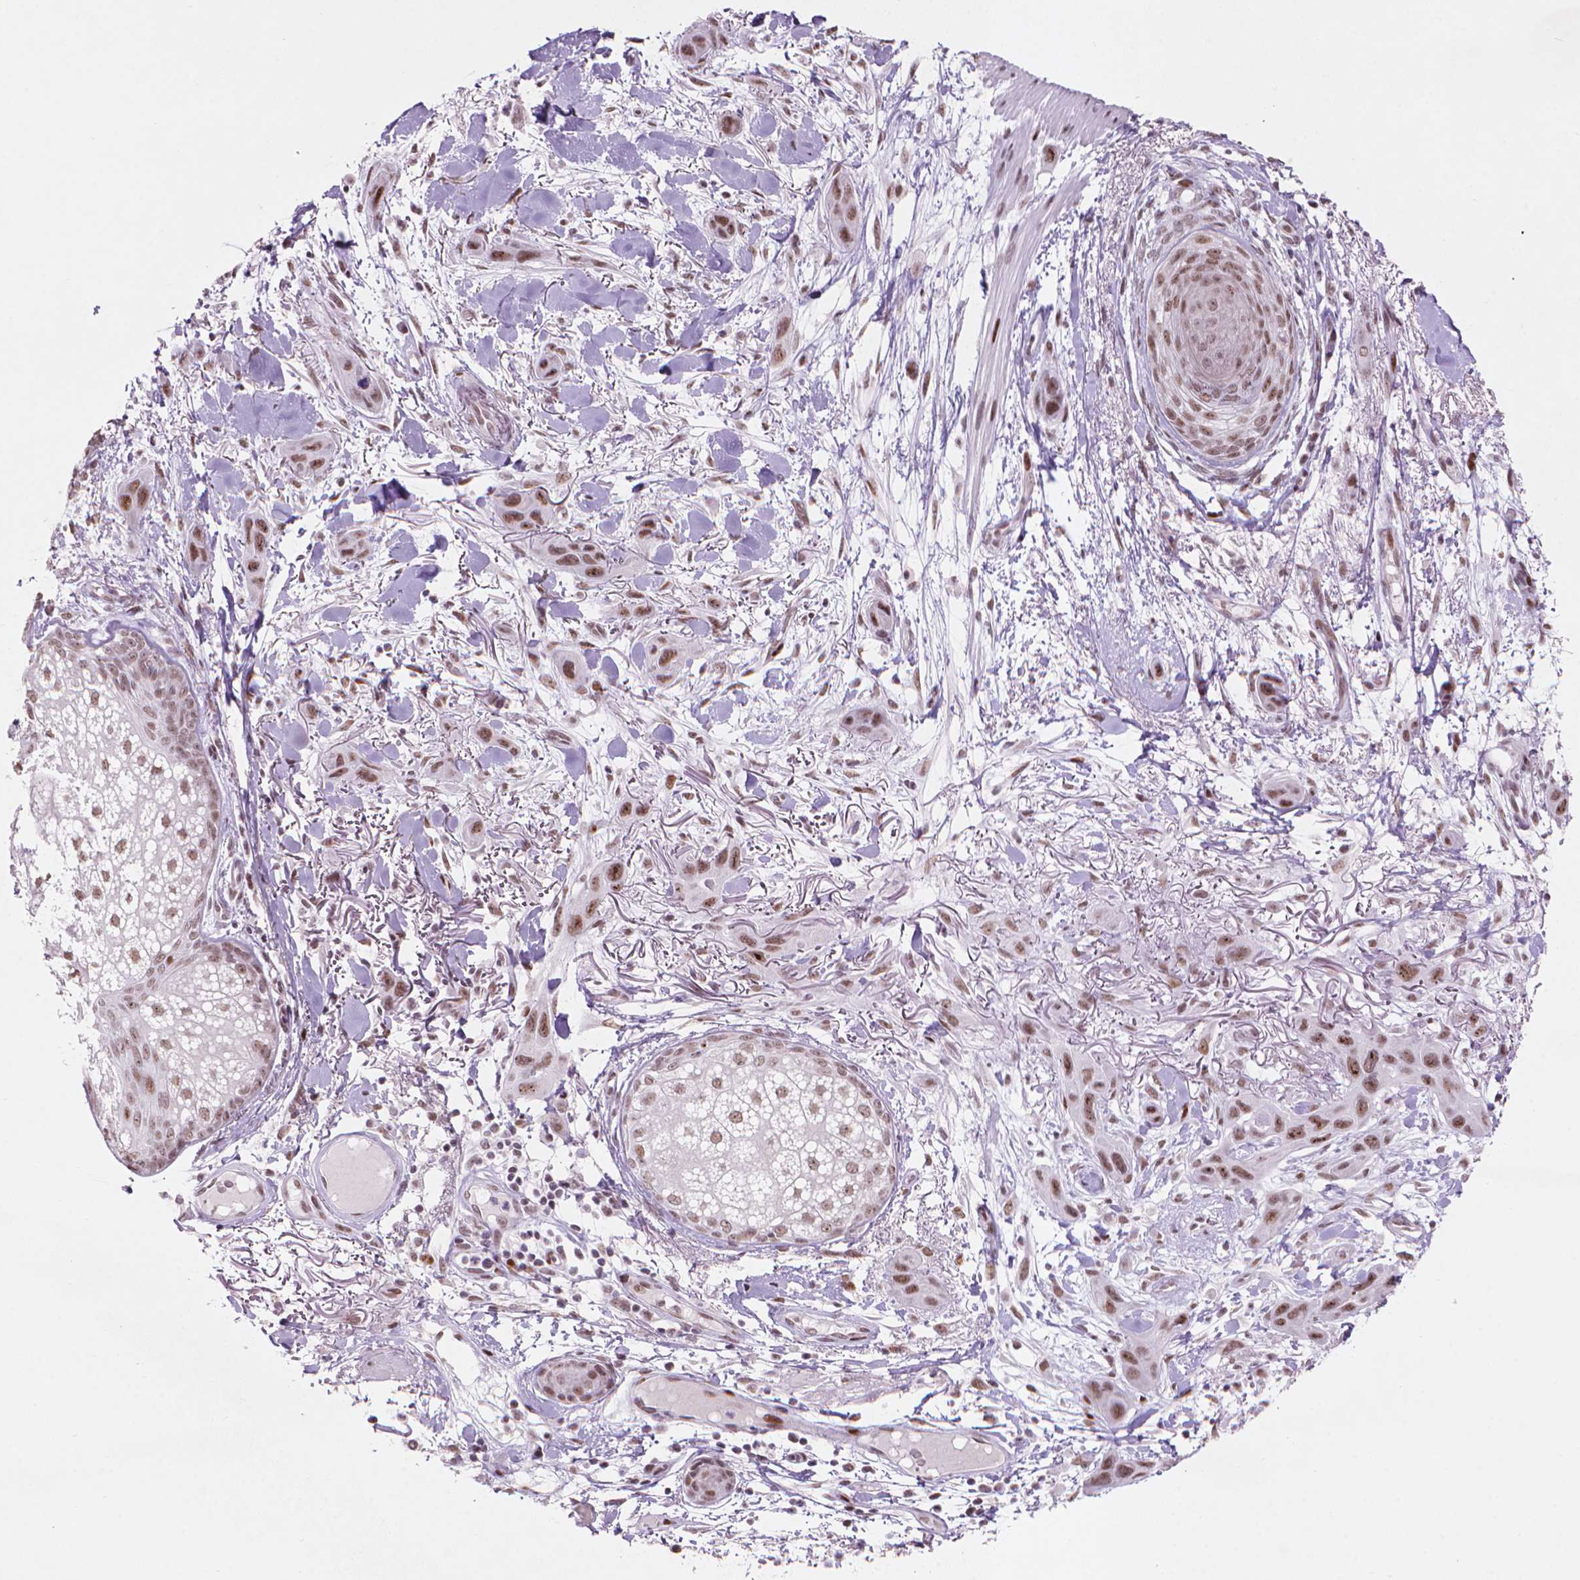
{"staining": {"intensity": "moderate", "quantity": ">75%", "location": "nuclear"}, "tissue": "skin cancer", "cell_type": "Tumor cells", "image_type": "cancer", "snomed": [{"axis": "morphology", "description": "Squamous cell carcinoma, NOS"}, {"axis": "topography", "description": "Skin"}], "caption": "A high-resolution photomicrograph shows immunohistochemistry staining of skin cancer (squamous cell carcinoma), which exhibits moderate nuclear expression in approximately >75% of tumor cells.", "gene": "HES7", "patient": {"sex": "male", "age": 79}}